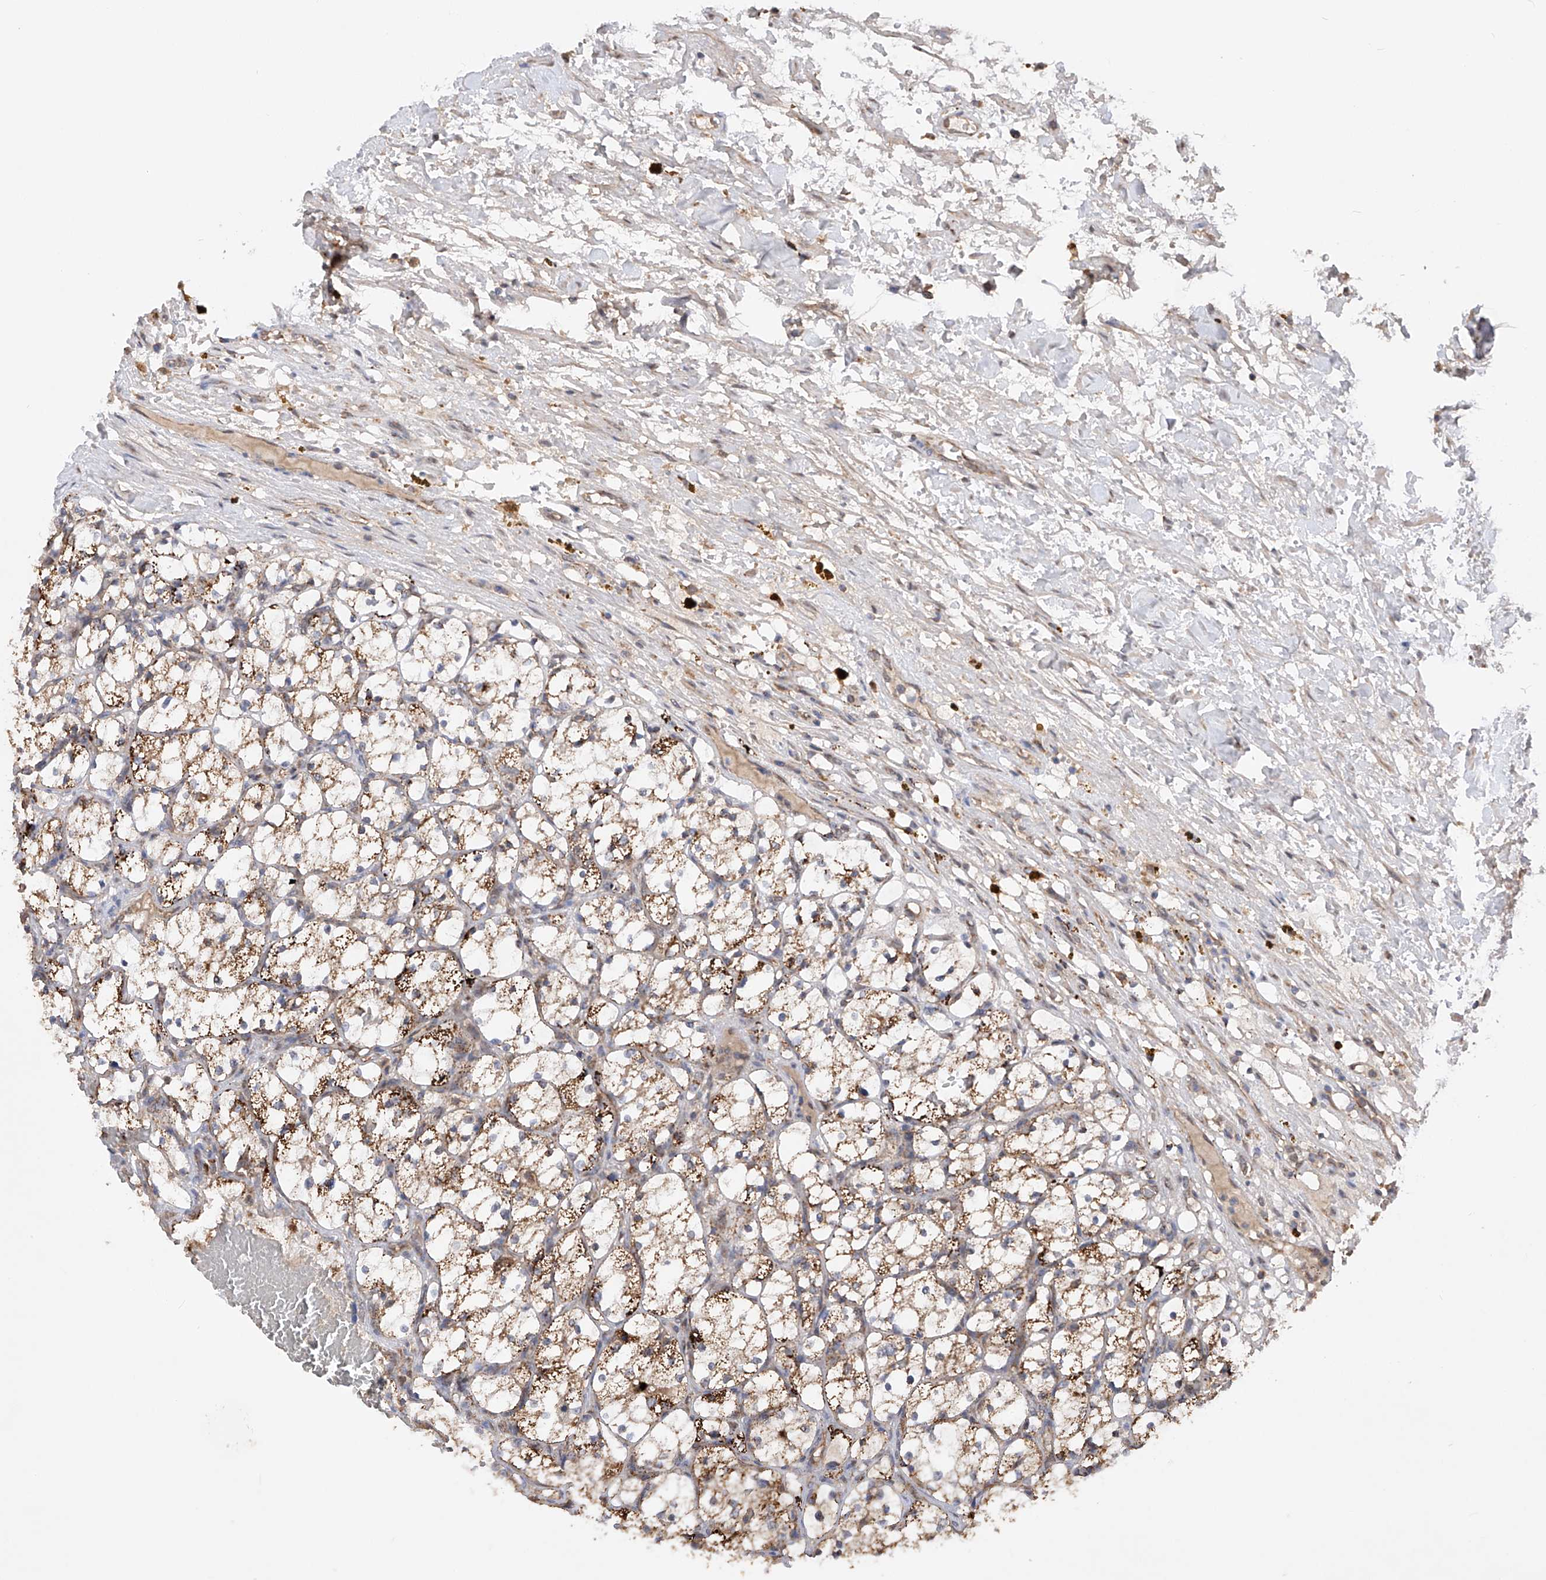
{"staining": {"intensity": "moderate", "quantity": "25%-75%", "location": "cytoplasmic/membranous"}, "tissue": "renal cancer", "cell_type": "Tumor cells", "image_type": "cancer", "snomed": [{"axis": "morphology", "description": "Adenocarcinoma, NOS"}, {"axis": "topography", "description": "Kidney"}], "caption": "The micrograph demonstrates a brown stain indicating the presence of a protein in the cytoplasmic/membranous of tumor cells in adenocarcinoma (renal).", "gene": "SDHAF4", "patient": {"sex": "female", "age": 69}}